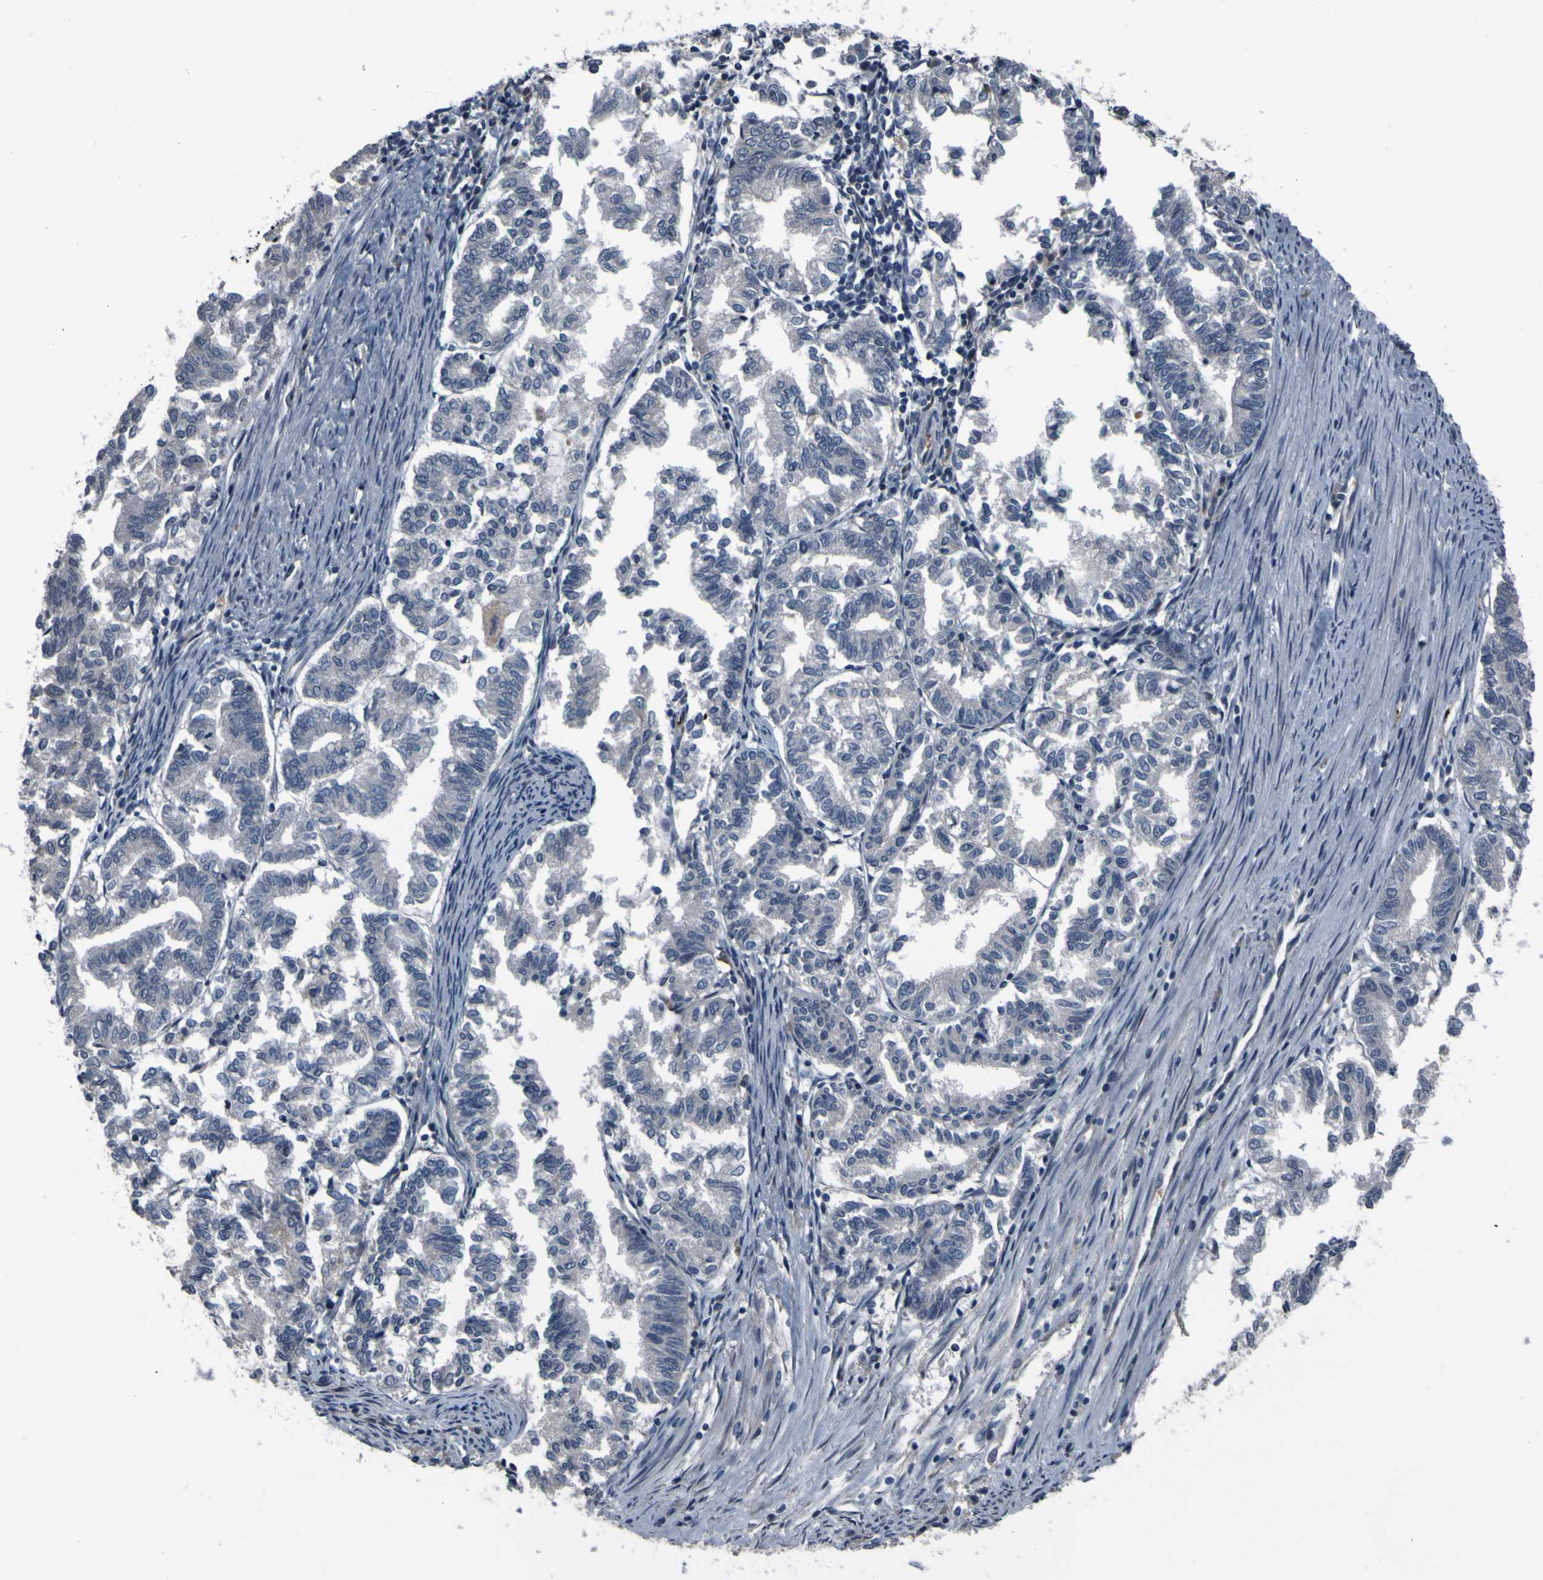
{"staining": {"intensity": "negative", "quantity": "none", "location": "none"}, "tissue": "endometrial cancer", "cell_type": "Tumor cells", "image_type": "cancer", "snomed": [{"axis": "morphology", "description": "Necrosis, NOS"}, {"axis": "morphology", "description": "Adenocarcinoma, NOS"}, {"axis": "topography", "description": "Endometrium"}], "caption": "This is an IHC photomicrograph of human adenocarcinoma (endometrial). There is no expression in tumor cells.", "gene": "GRAMD1A", "patient": {"sex": "female", "age": 79}}